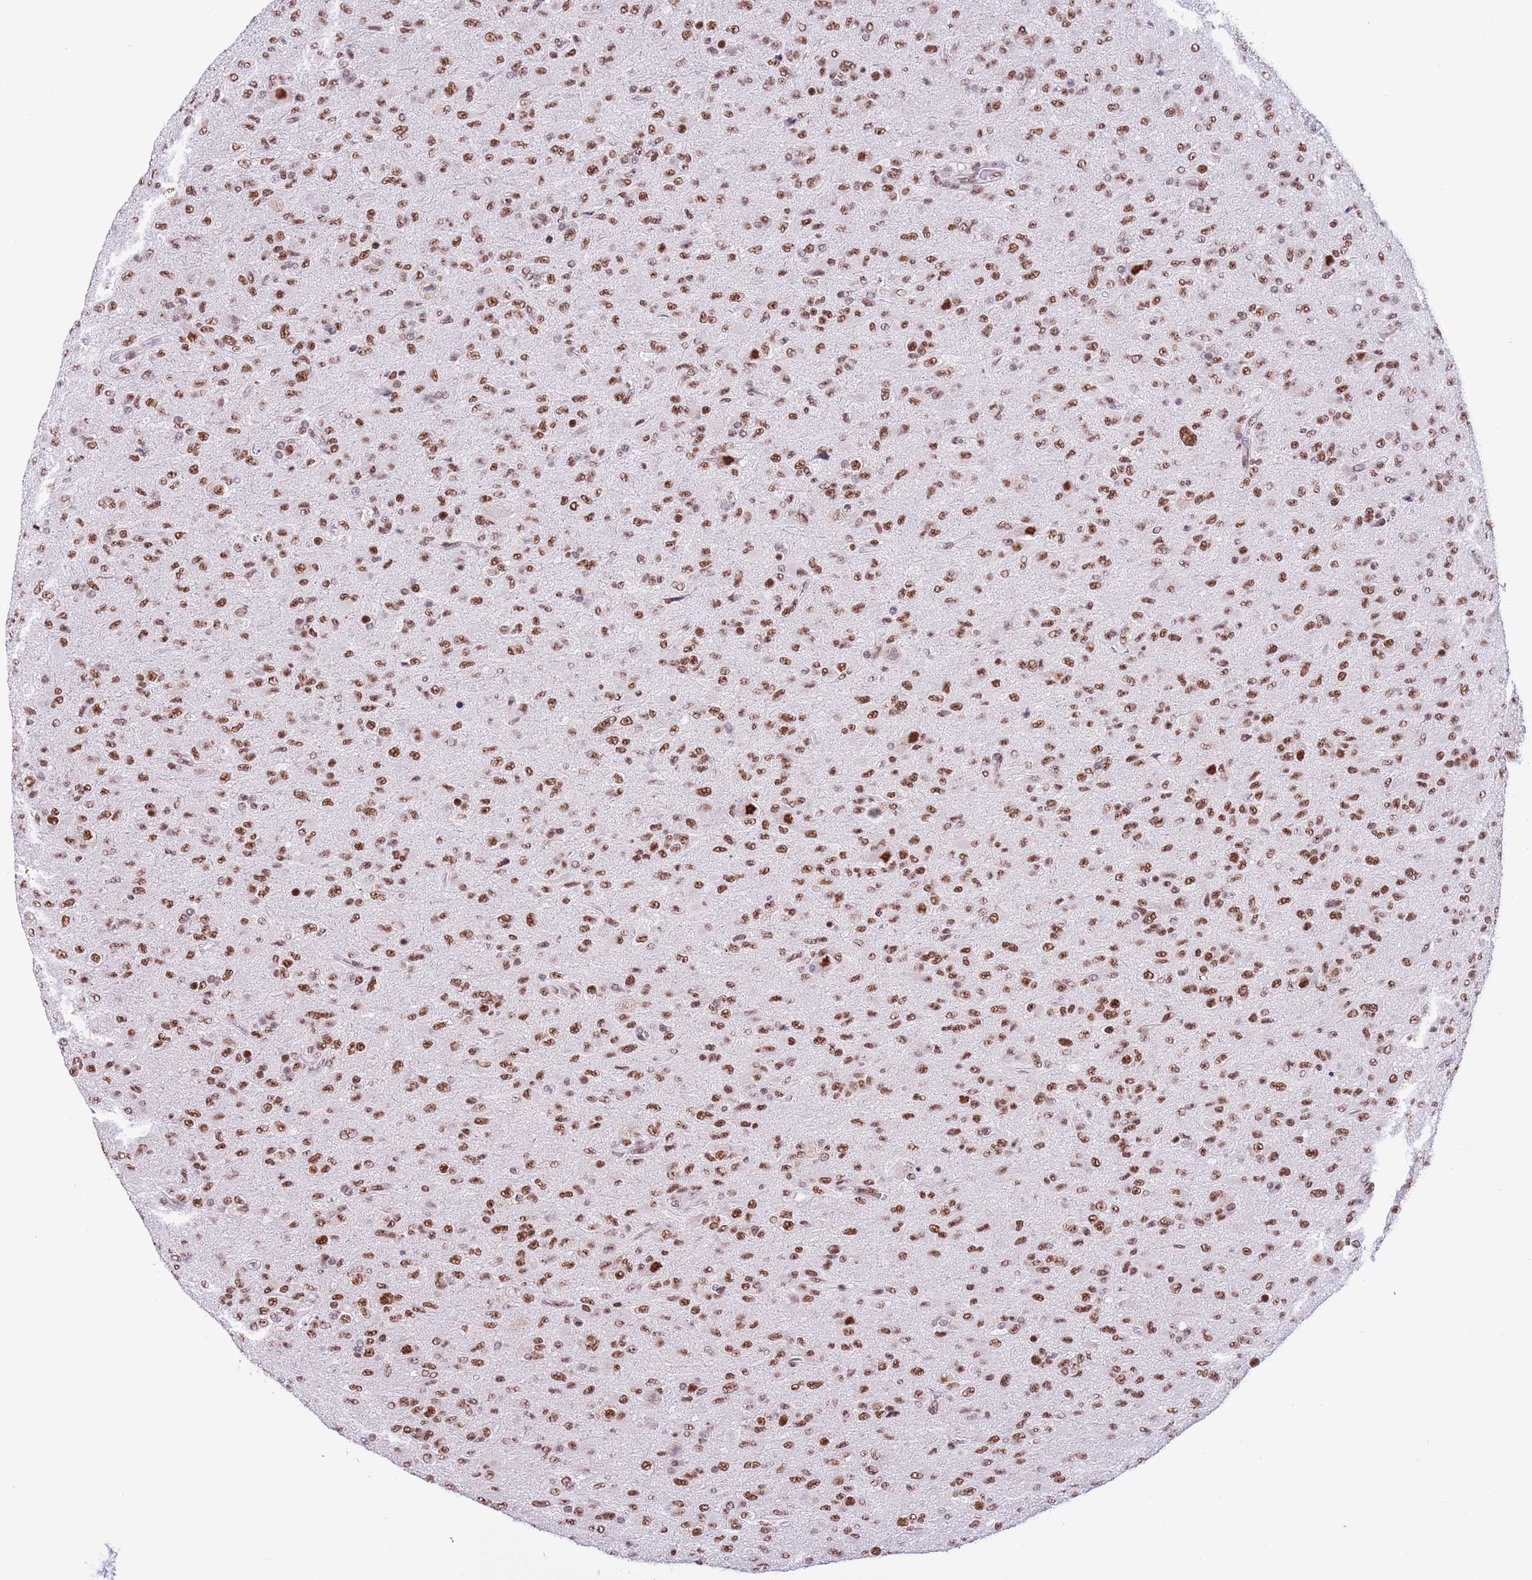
{"staining": {"intensity": "moderate", "quantity": ">75%", "location": "nuclear"}, "tissue": "glioma", "cell_type": "Tumor cells", "image_type": "cancer", "snomed": [{"axis": "morphology", "description": "Glioma, malignant, Low grade"}, {"axis": "topography", "description": "Brain"}], "caption": "This photomicrograph exhibits IHC staining of human glioma, with medium moderate nuclear expression in approximately >75% of tumor cells.", "gene": "SF3A2", "patient": {"sex": "male", "age": 65}}